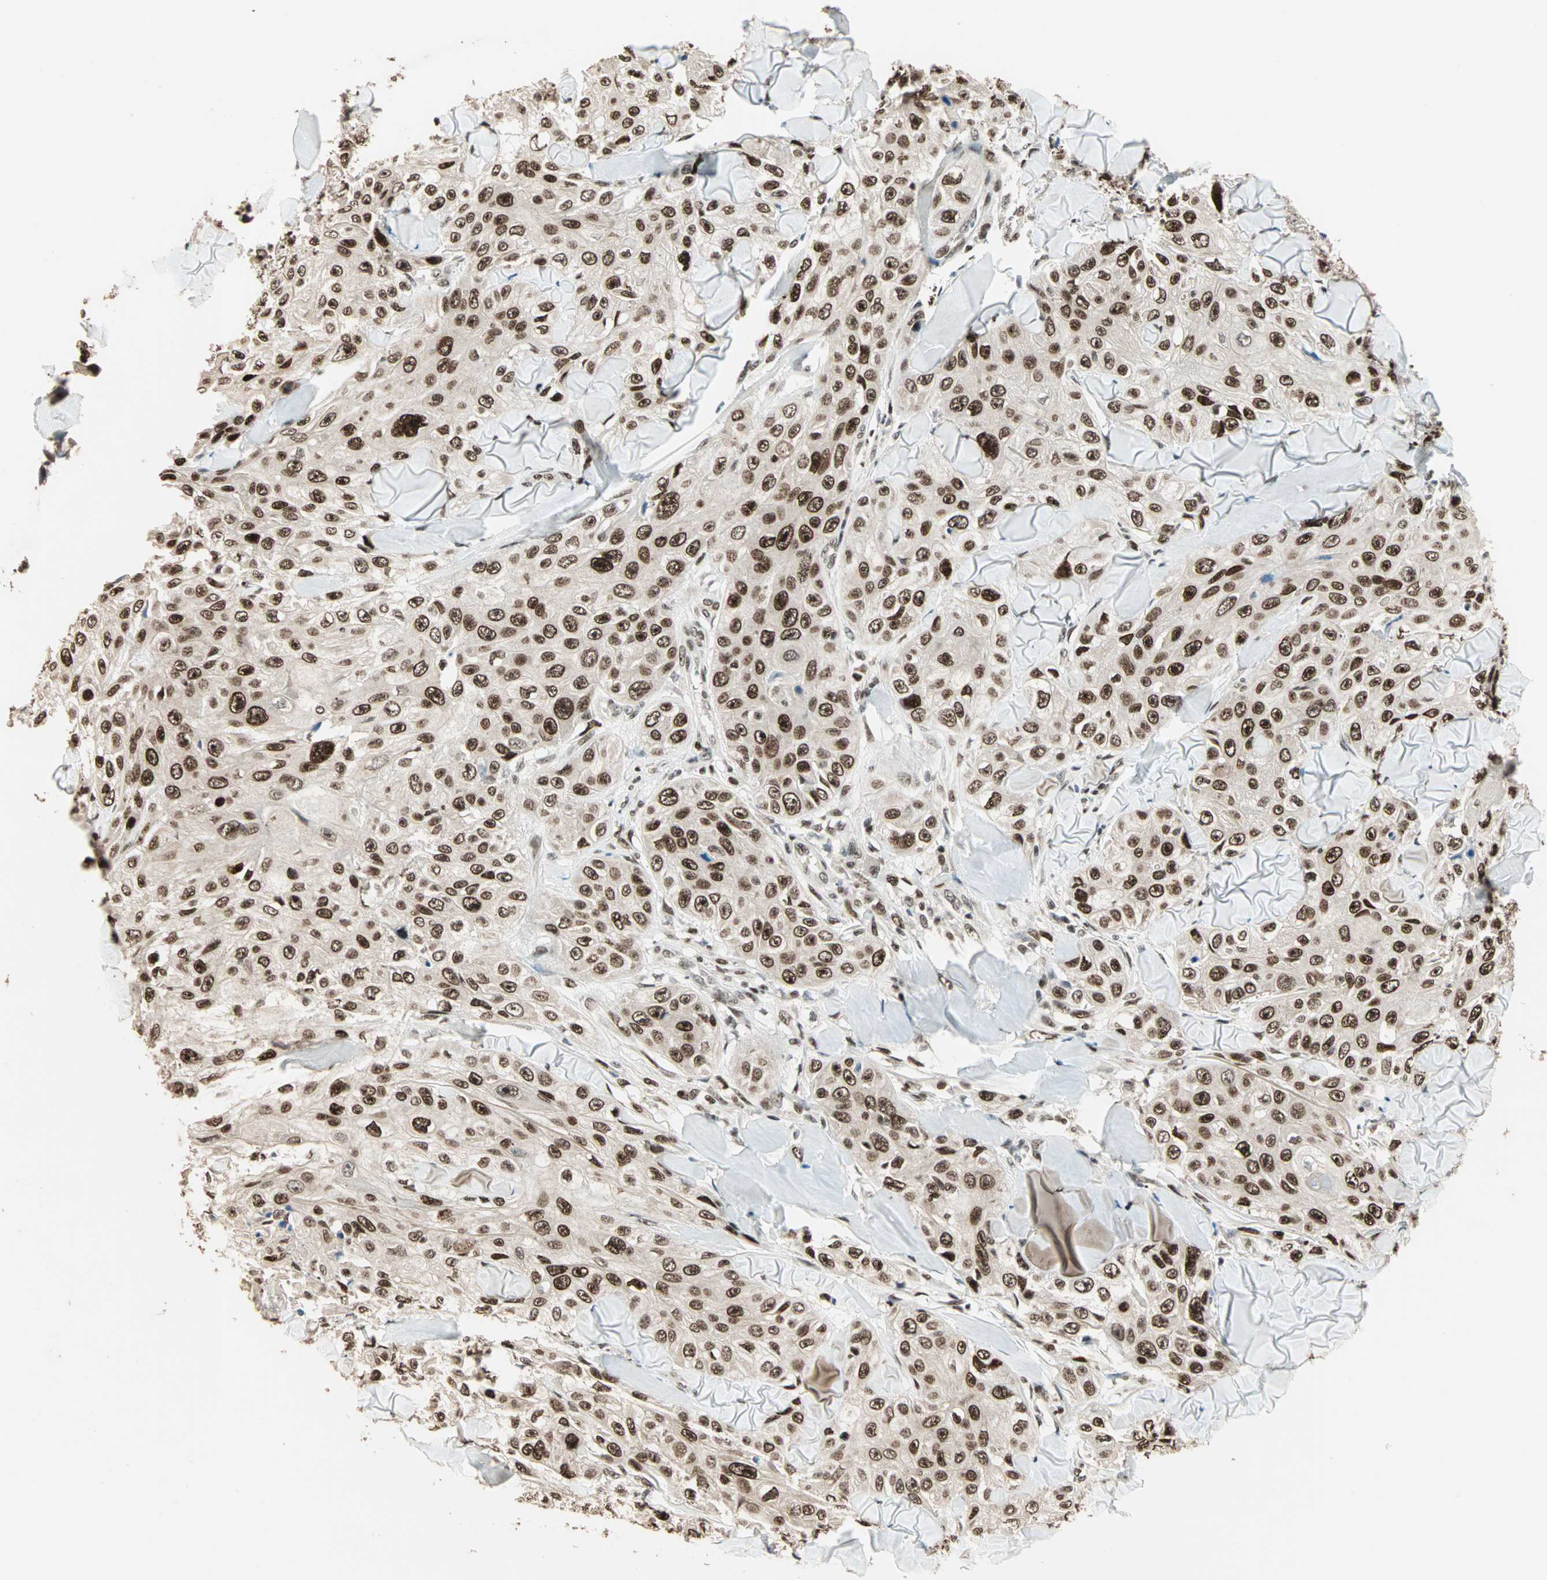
{"staining": {"intensity": "strong", "quantity": ">75%", "location": "nuclear"}, "tissue": "skin cancer", "cell_type": "Tumor cells", "image_type": "cancer", "snomed": [{"axis": "morphology", "description": "Squamous cell carcinoma, NOS"}, {"axis": "topography", "description": "Skin"}], "caption": "IHC of skin cancer exhibits high levels of strong nuclear staining in about >75% of tumor cells. (Brightfield microscopy of DAB IHC at high magnification).", "gene": "MDC1", "patient": {"sex": "male", "age": 86}}